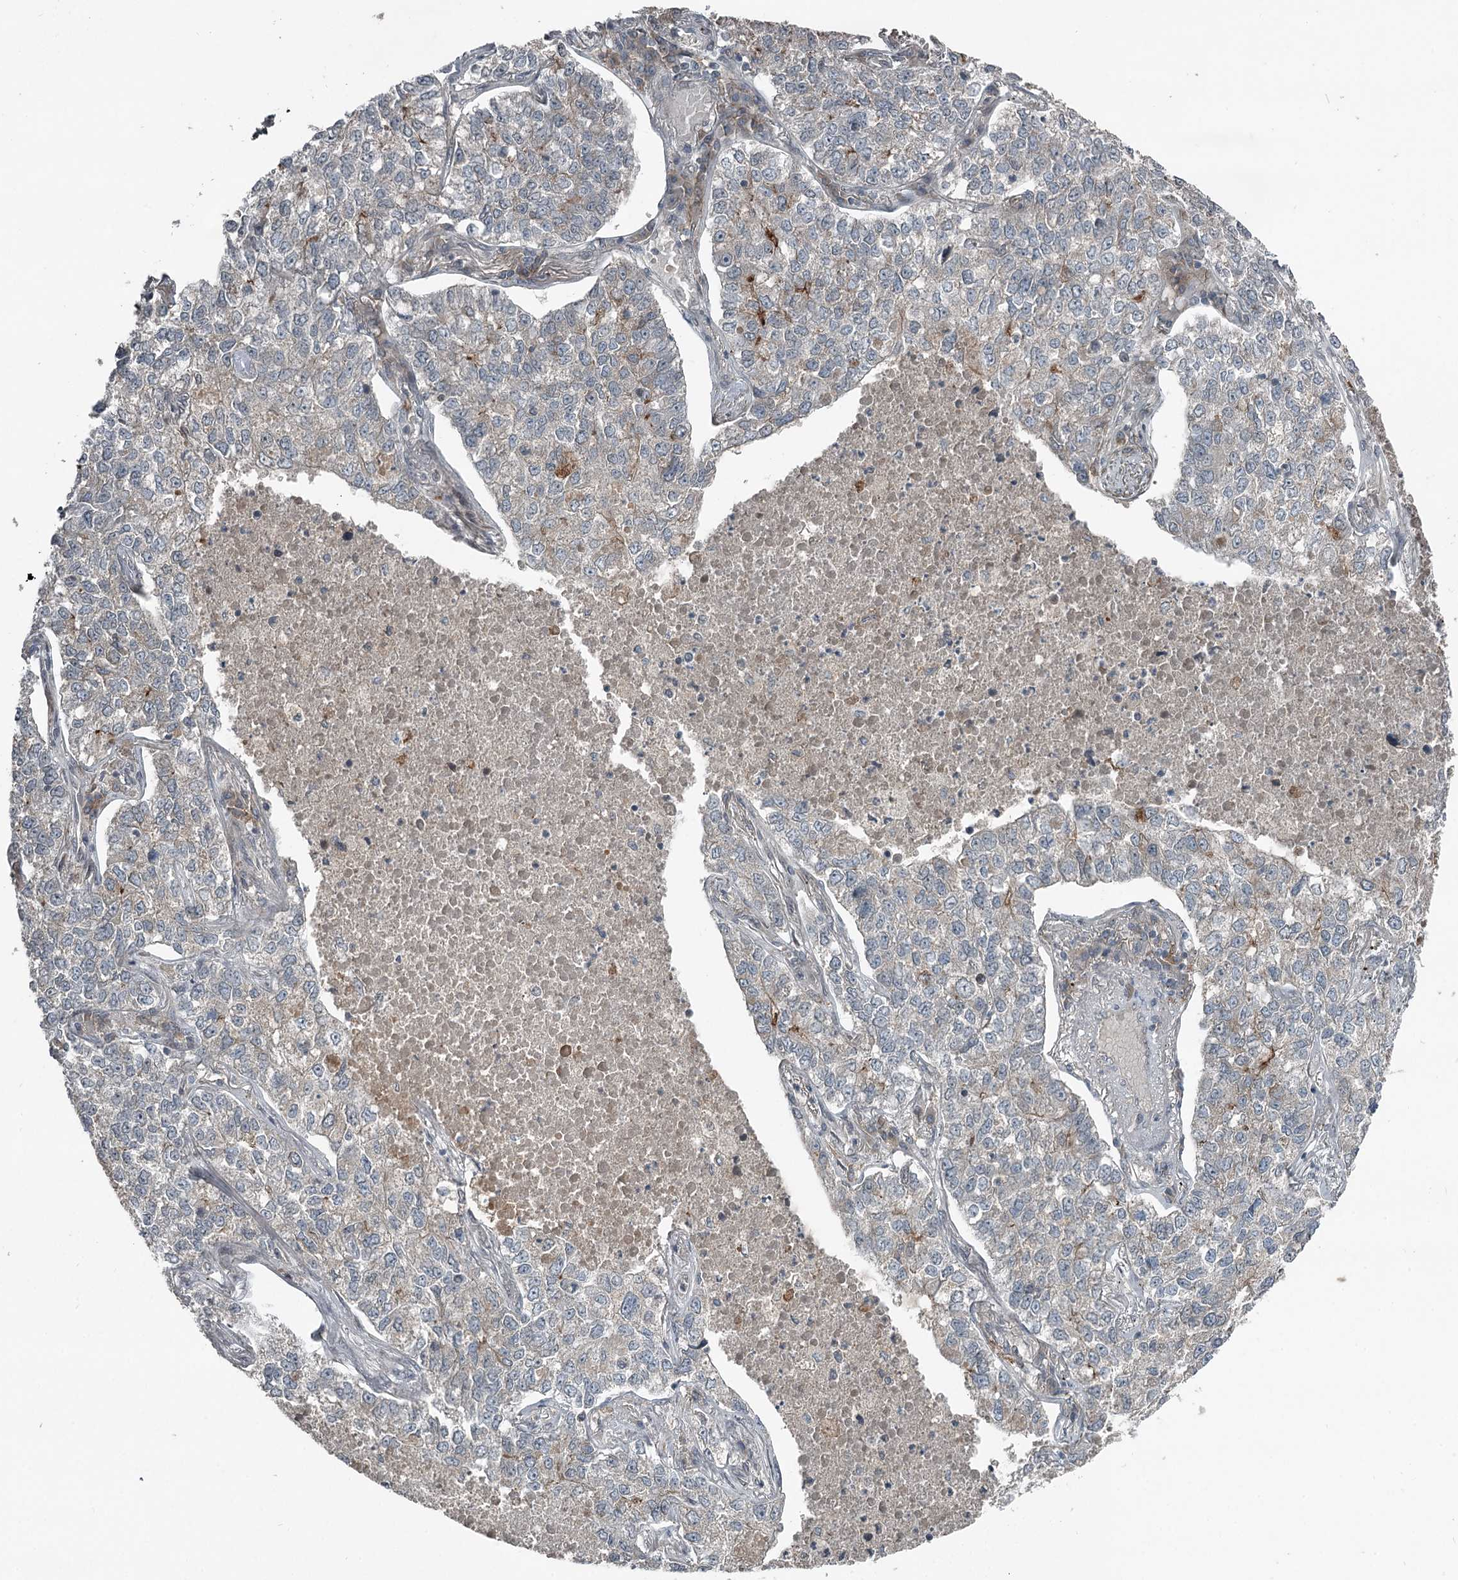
{"staining": {"intensity": "negative", "quantity": "none", "location": "none"}, "tissue": "lung cancer", "cell_type": "Tumor cells", "image_type": "cancer", "snomed": [{"axis": "morphology", "description": "Adenocarcinoma, NOS"}, {"axis": "topography", "description": "Lung"}], "caption": "Adenocarcinoma (lung) stained for a protein using immunohistochemistry displays no positivity tumor cells.", "gene": "SLC39A8", "patient": {"sex": "male", "age": 49}}